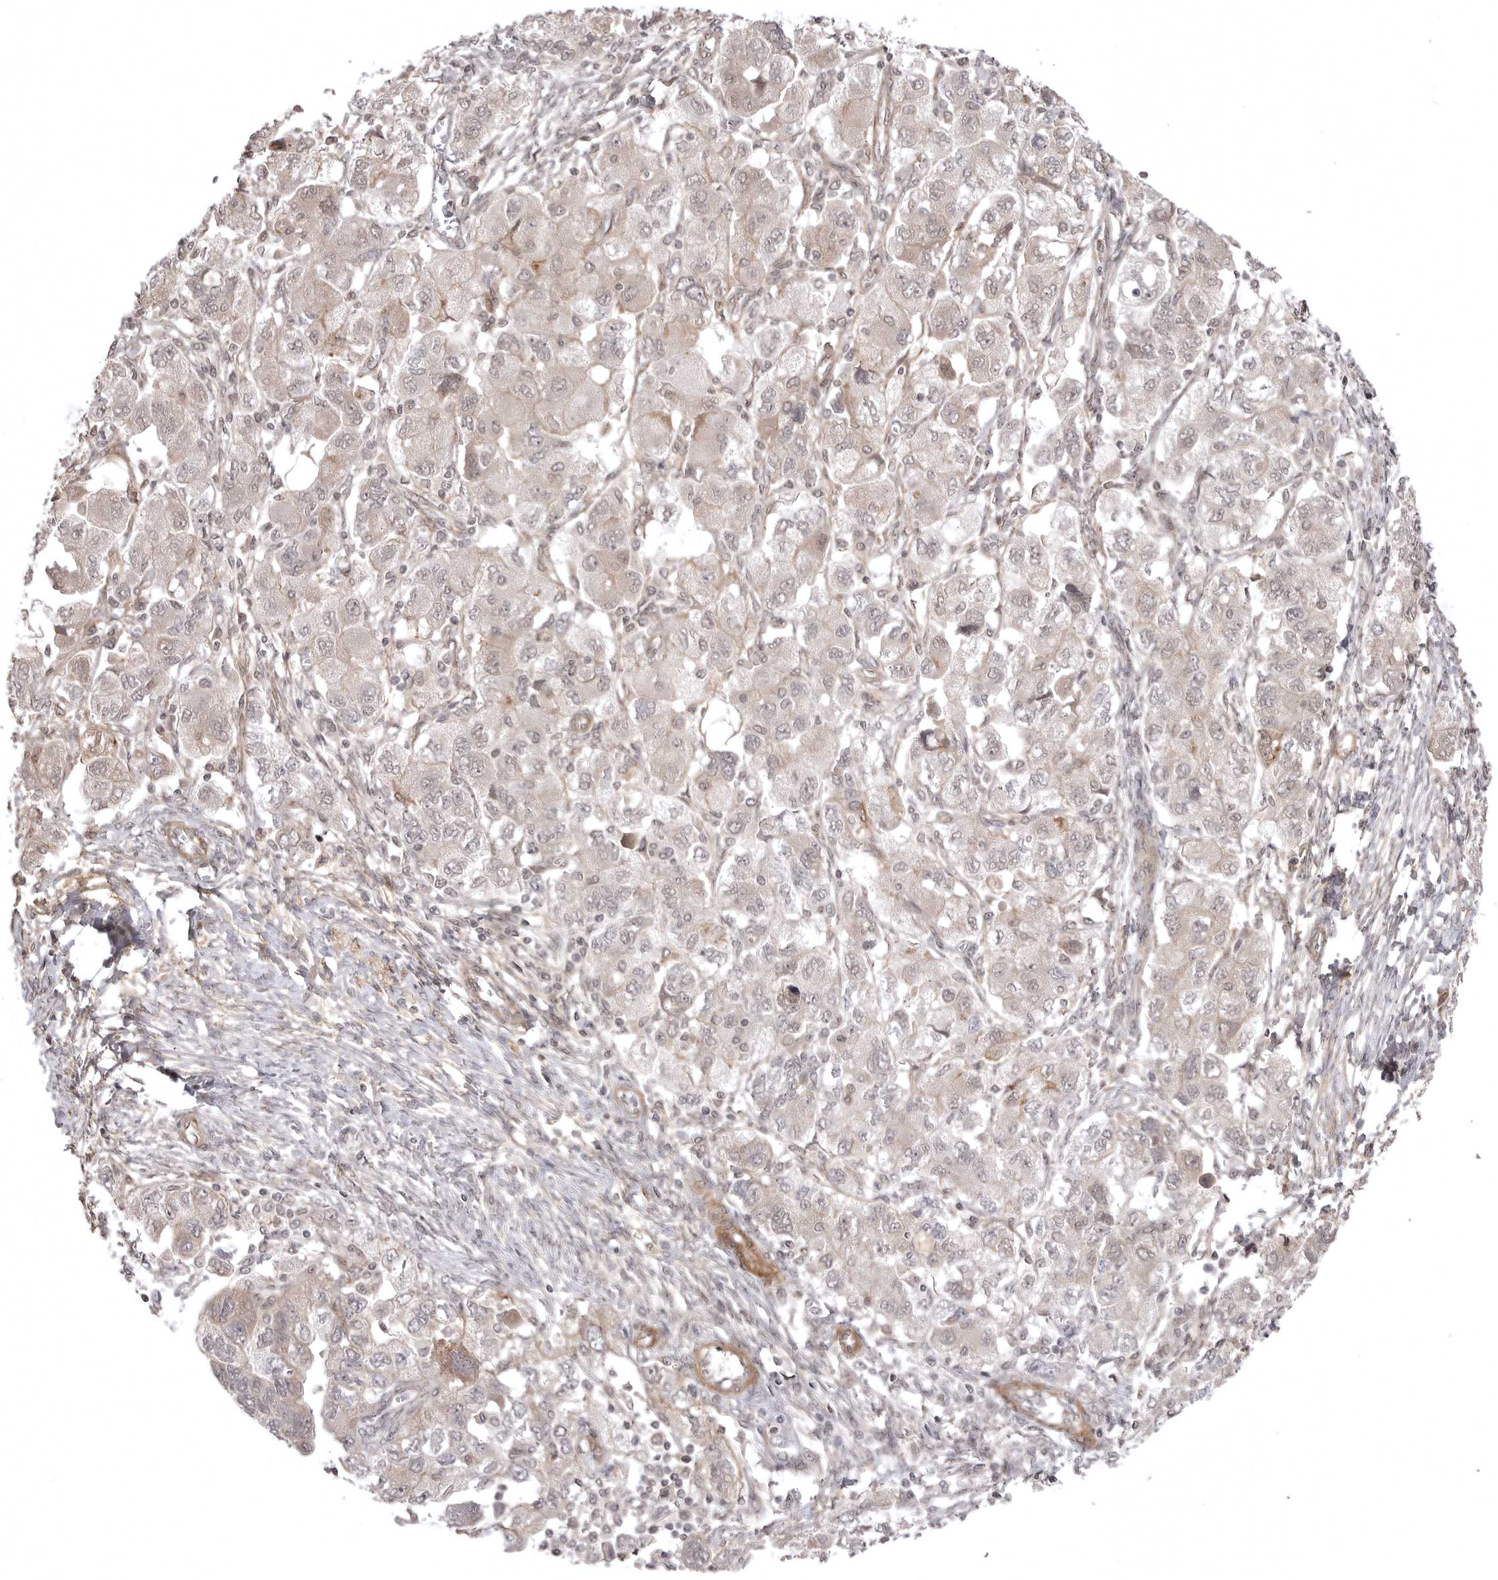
{"staining": {"intensity": "weak", "quantity": "<25%", "location": "cytoplasmic/membranous,nuclear"}, "tissue": "ovarian cancer", "cell_type": "Tumor cells", "image_type": "cancer", "snomed": [{"axis": "morphology", "description": "Carcinoma, NOS"}, {"axis": "morphology", "description": "Cystadenocarcinoma, serous, NOS"}, {"axis": "topography", "description": "Ovary"}], "caption": "There is no significant positivity in tumor cells of ovarian carcinoma.", "gene": "SORBS1", "patient": {"sex": "female", "age": 69}}